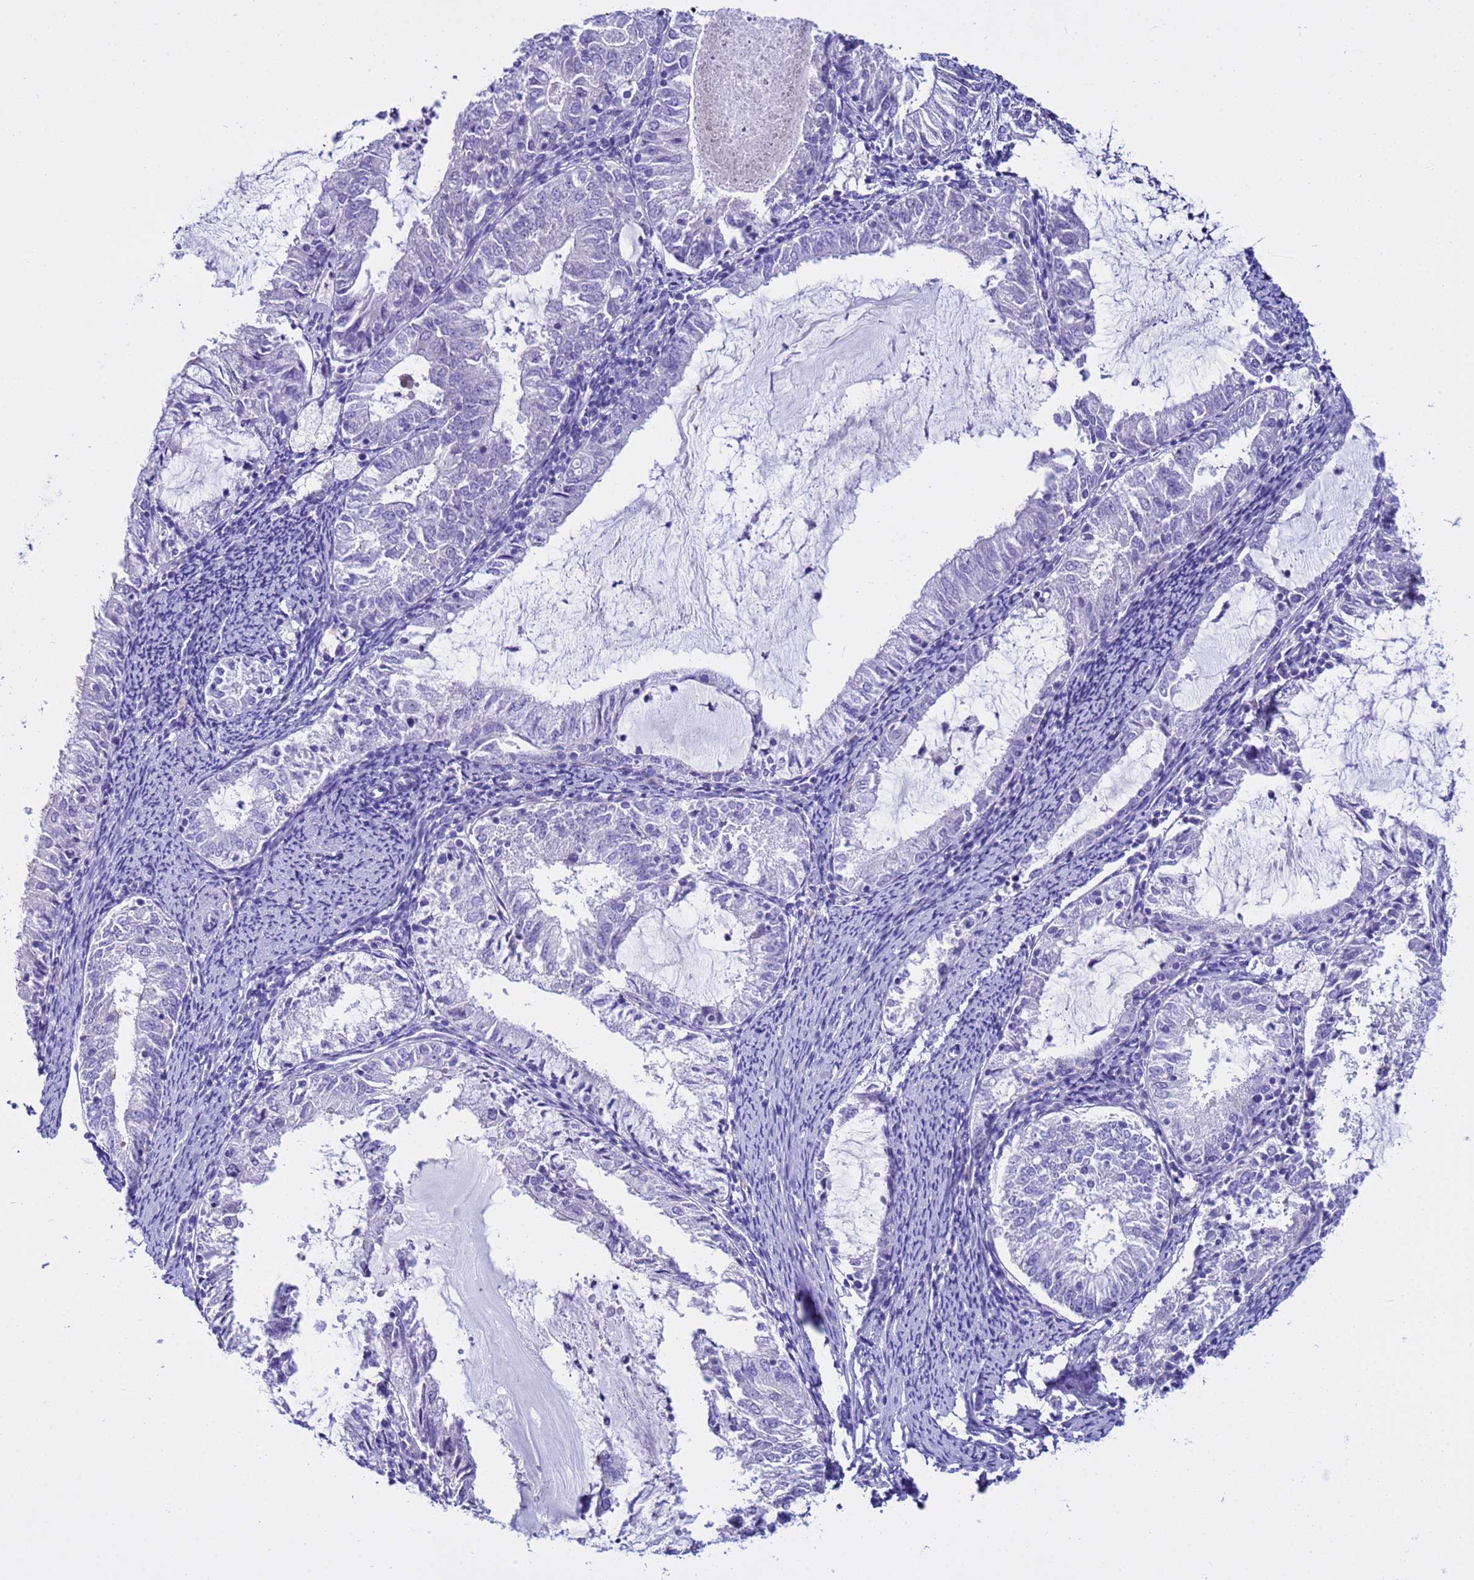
{"staining": {"intensity": "negative", "quantity": "none", "location": "none"}, "tissue": "endometrial cancer", "cell_type": "Tumor cells", "image_type": "cancer", "snomed": [{"axis": "morphology", "description": "Adenocarcinoma, NOS"}, {"axis": "topography", "description": "Endometrium"}], "caption": "Tumor cells show no significant protein expression in endometrial adenocarcinoma. (DAB (3,3'-diaminobenzidine) immunohistochemistry (IHC) visualized using brightfield microscopy, high magnification).", "gene": "IGSF11", "patient": {"sex": "female", "age": 57}}